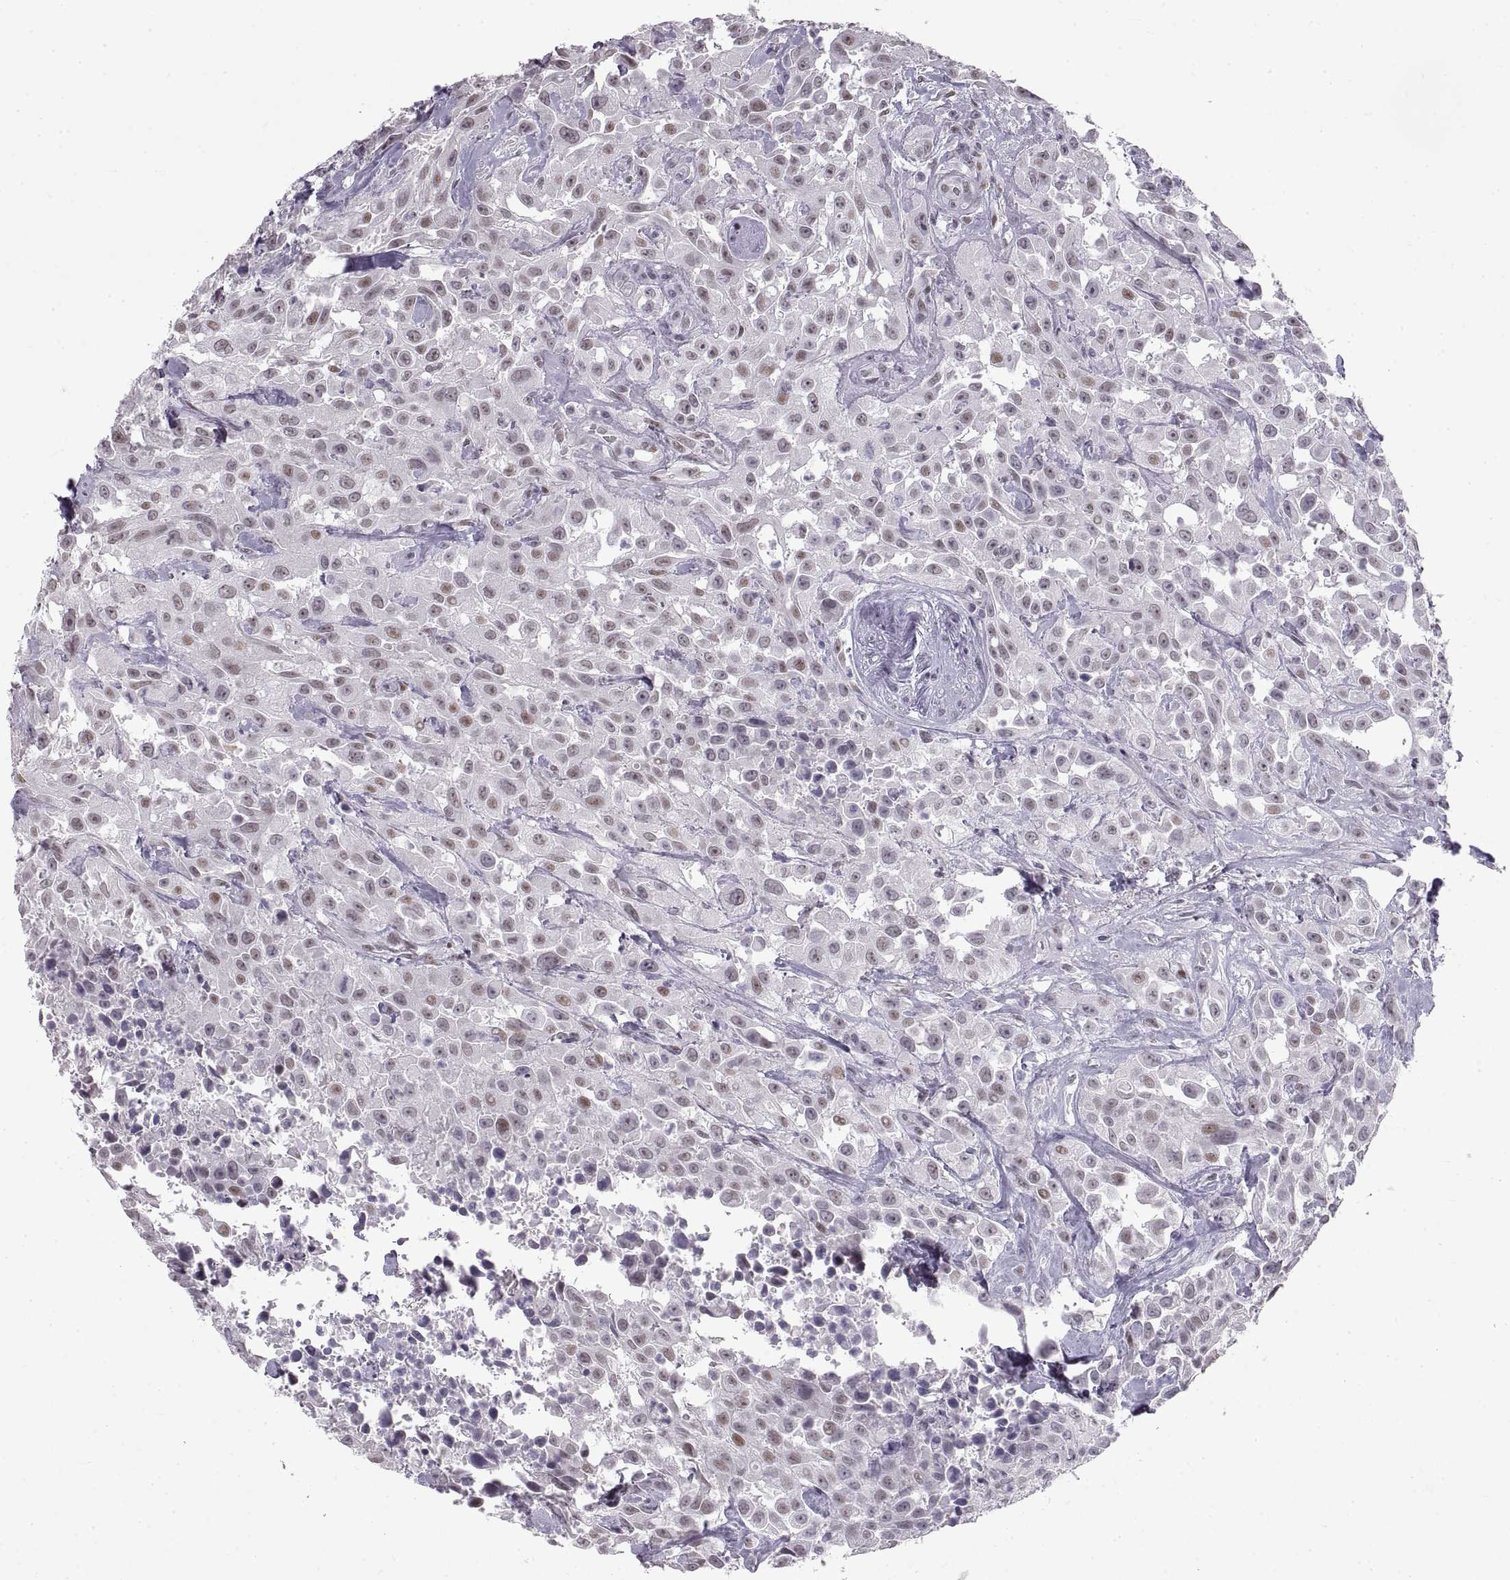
{"staining": {"intensity": "negative", "quantity": "none", "location": "none"}, "tissue": "urothelial cancer", "cell_type": "Tumor cells", "image_type": "cancer", "snomed": [{"axis": "morphology", "description": "Urothelial carcinoma, High grade"}, {"axis": "topography", "description": "Urinary bladder"}], "caption": "The immunohistochemistry photomicrograph has no significant staining in tumor cells of urothelial carcinoma (high-grade) tissue. (DAB (3,3'-diaminobenzidine) immunohistochemistry with hematoxylin counter stain).", "gene": "NANOS3", "patient": {"sex": "male", "age": 79}}